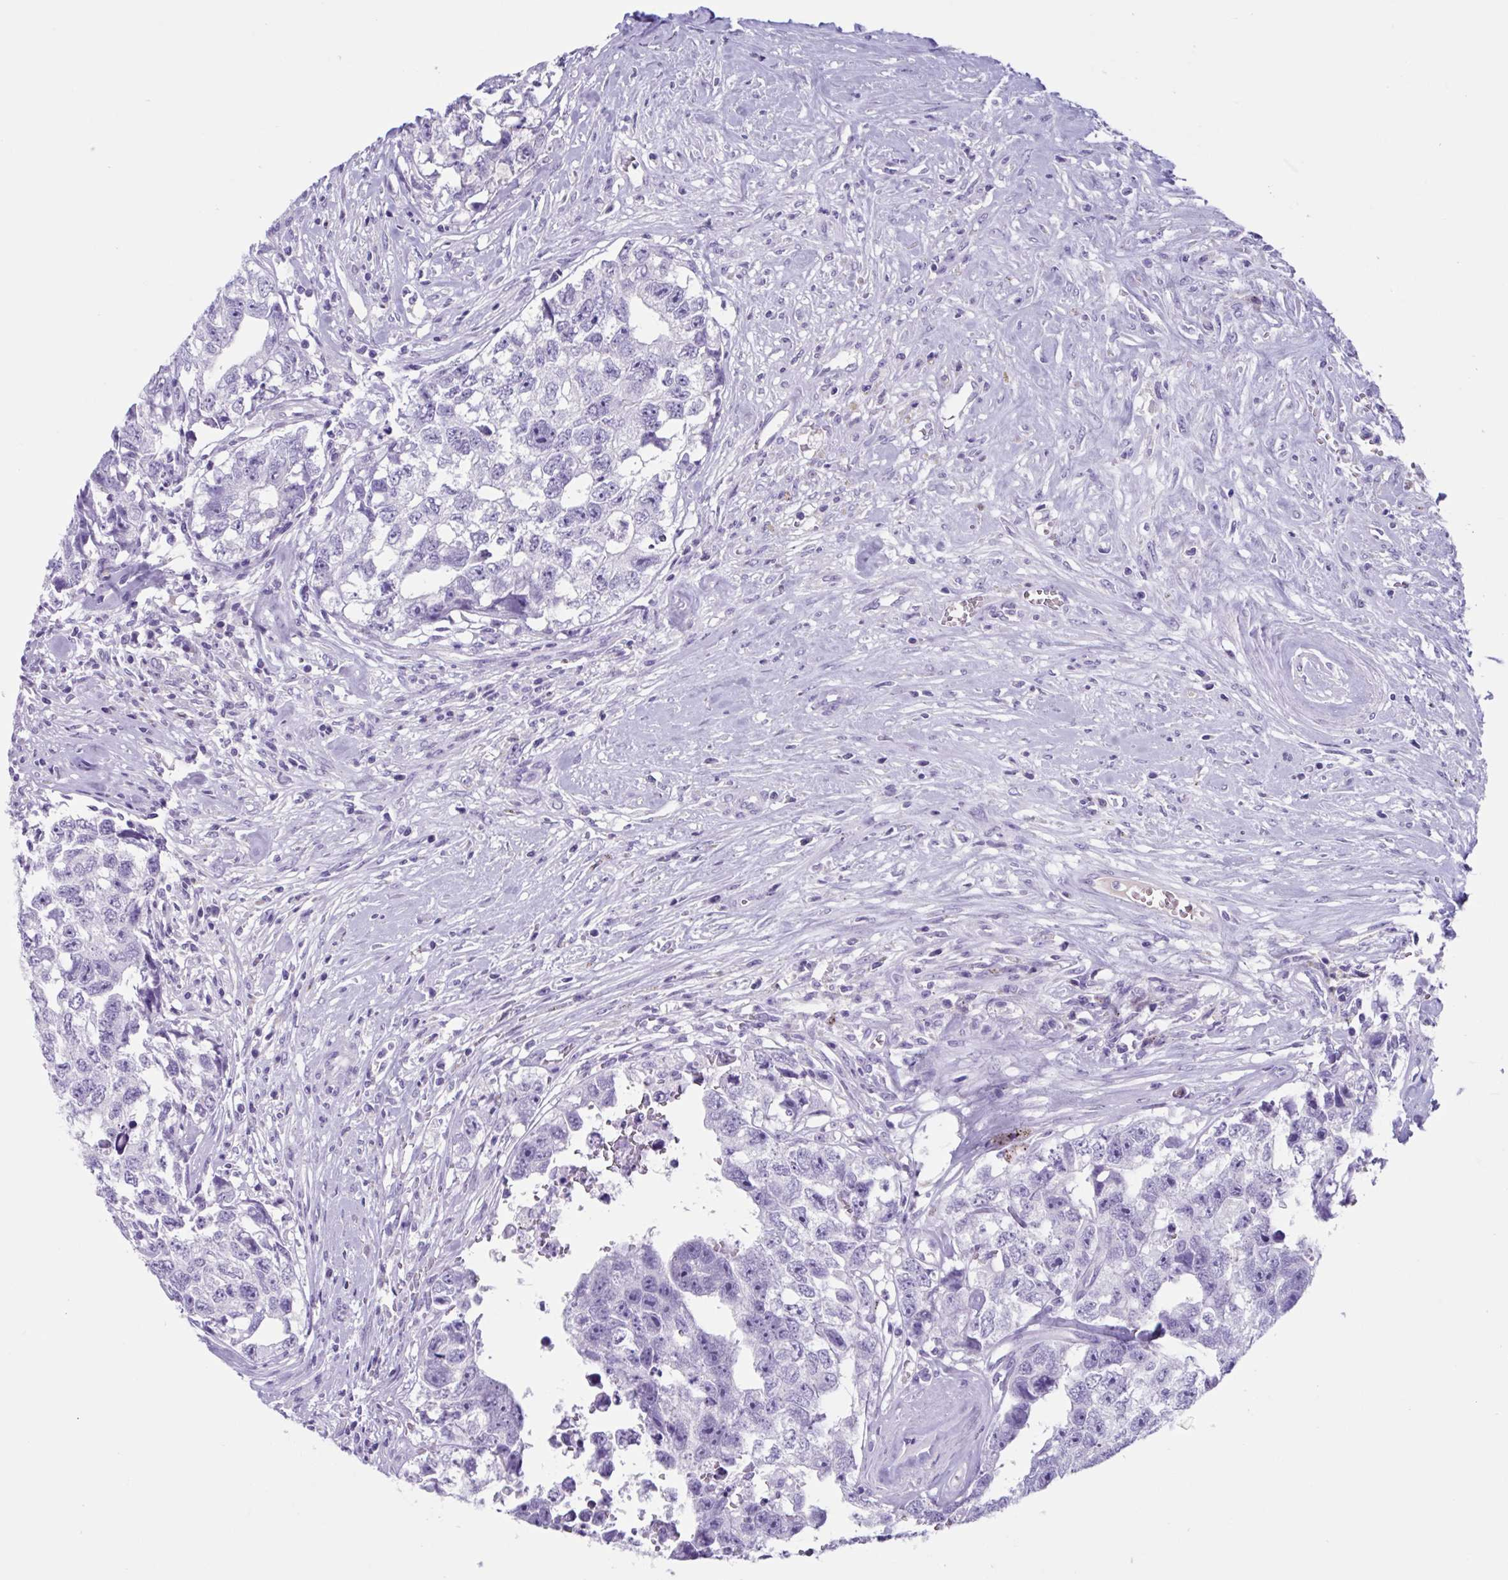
{"staining": {"intensity": "negative", "quantity": "none", "location": "none"}, "tissue": "testis cancer", "cell_type": "Tumor cells", "image_type": "cancer", "snomed": [{"axis": "morphology", "description": "Carcinoma, Embryonal, NOS"}, {"axis": "topography", "description": "Testis"}], "caption": "The micrograph demonstrates no significant expression in tumor cells of testis cancer (embryonal carcinoma). (DAB IHC visualized using brightfield microscopy, high magnification).", "gene": "USP35", "patient": {"sex": "male", "age": 22}}